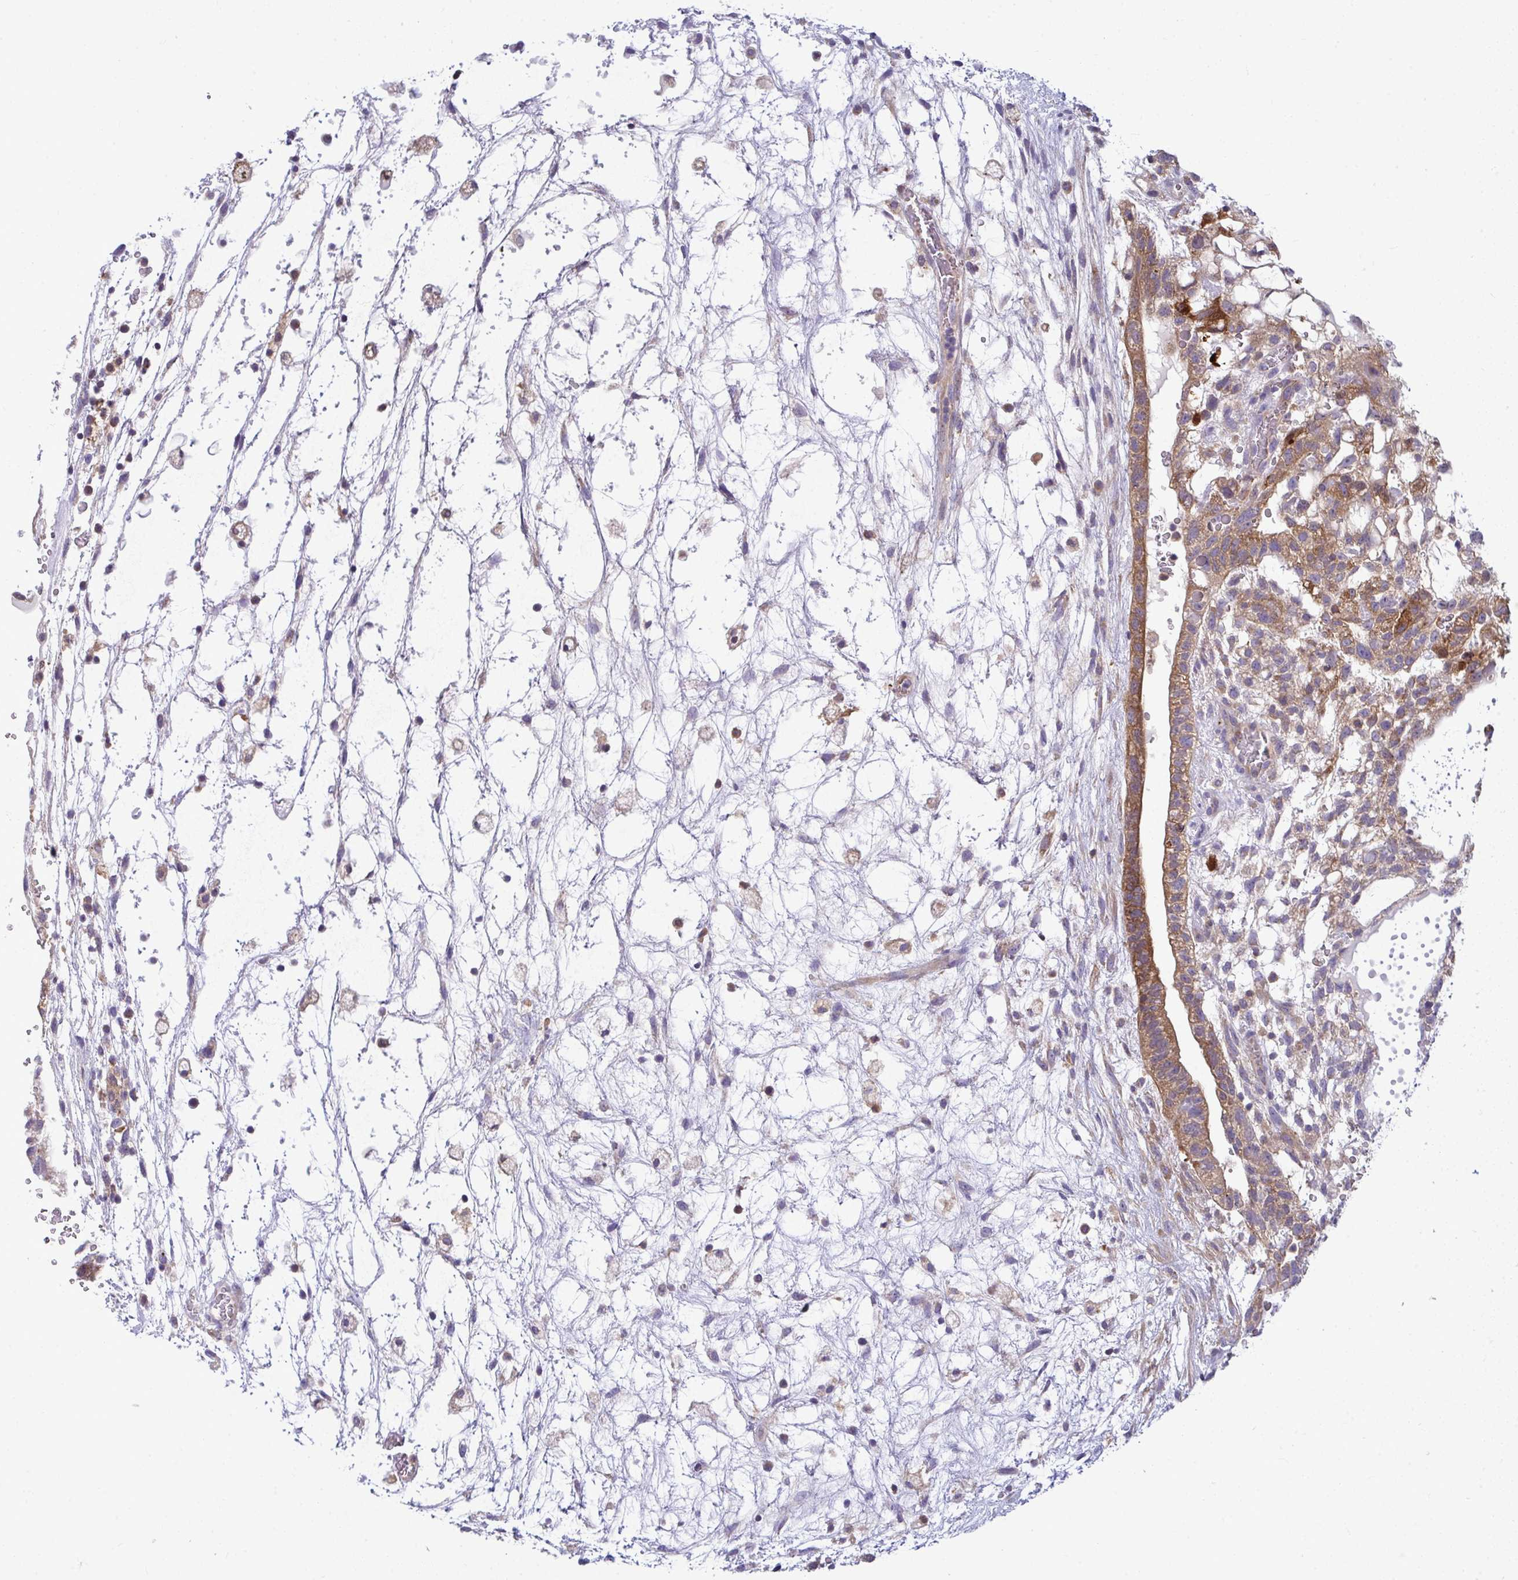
{"staining": {"intensity": "moderate", "quantity": ">75%", "location": "cytoplasmic/membranous"}, "tissue": "testis cancer", "cell_type": "Tumor cells", "image_type": "cancer", "snomed": [{"axis": "morphology", "description": "Normal tissue, NOS"}, {"axis": "morphology", "description": "Carcinoma, Embryonal, NOS"}, {"axis": "topography", "description": "Testis"}], "caption": "Immunohistochemical staining of testis cancer demonstrates medium levels of moderate cytoplasmic/membranous protein staining in approximately >75% of tumor cells.", "gene": "SLC30A6", "patient": {"sex": "male", "age": 32}}